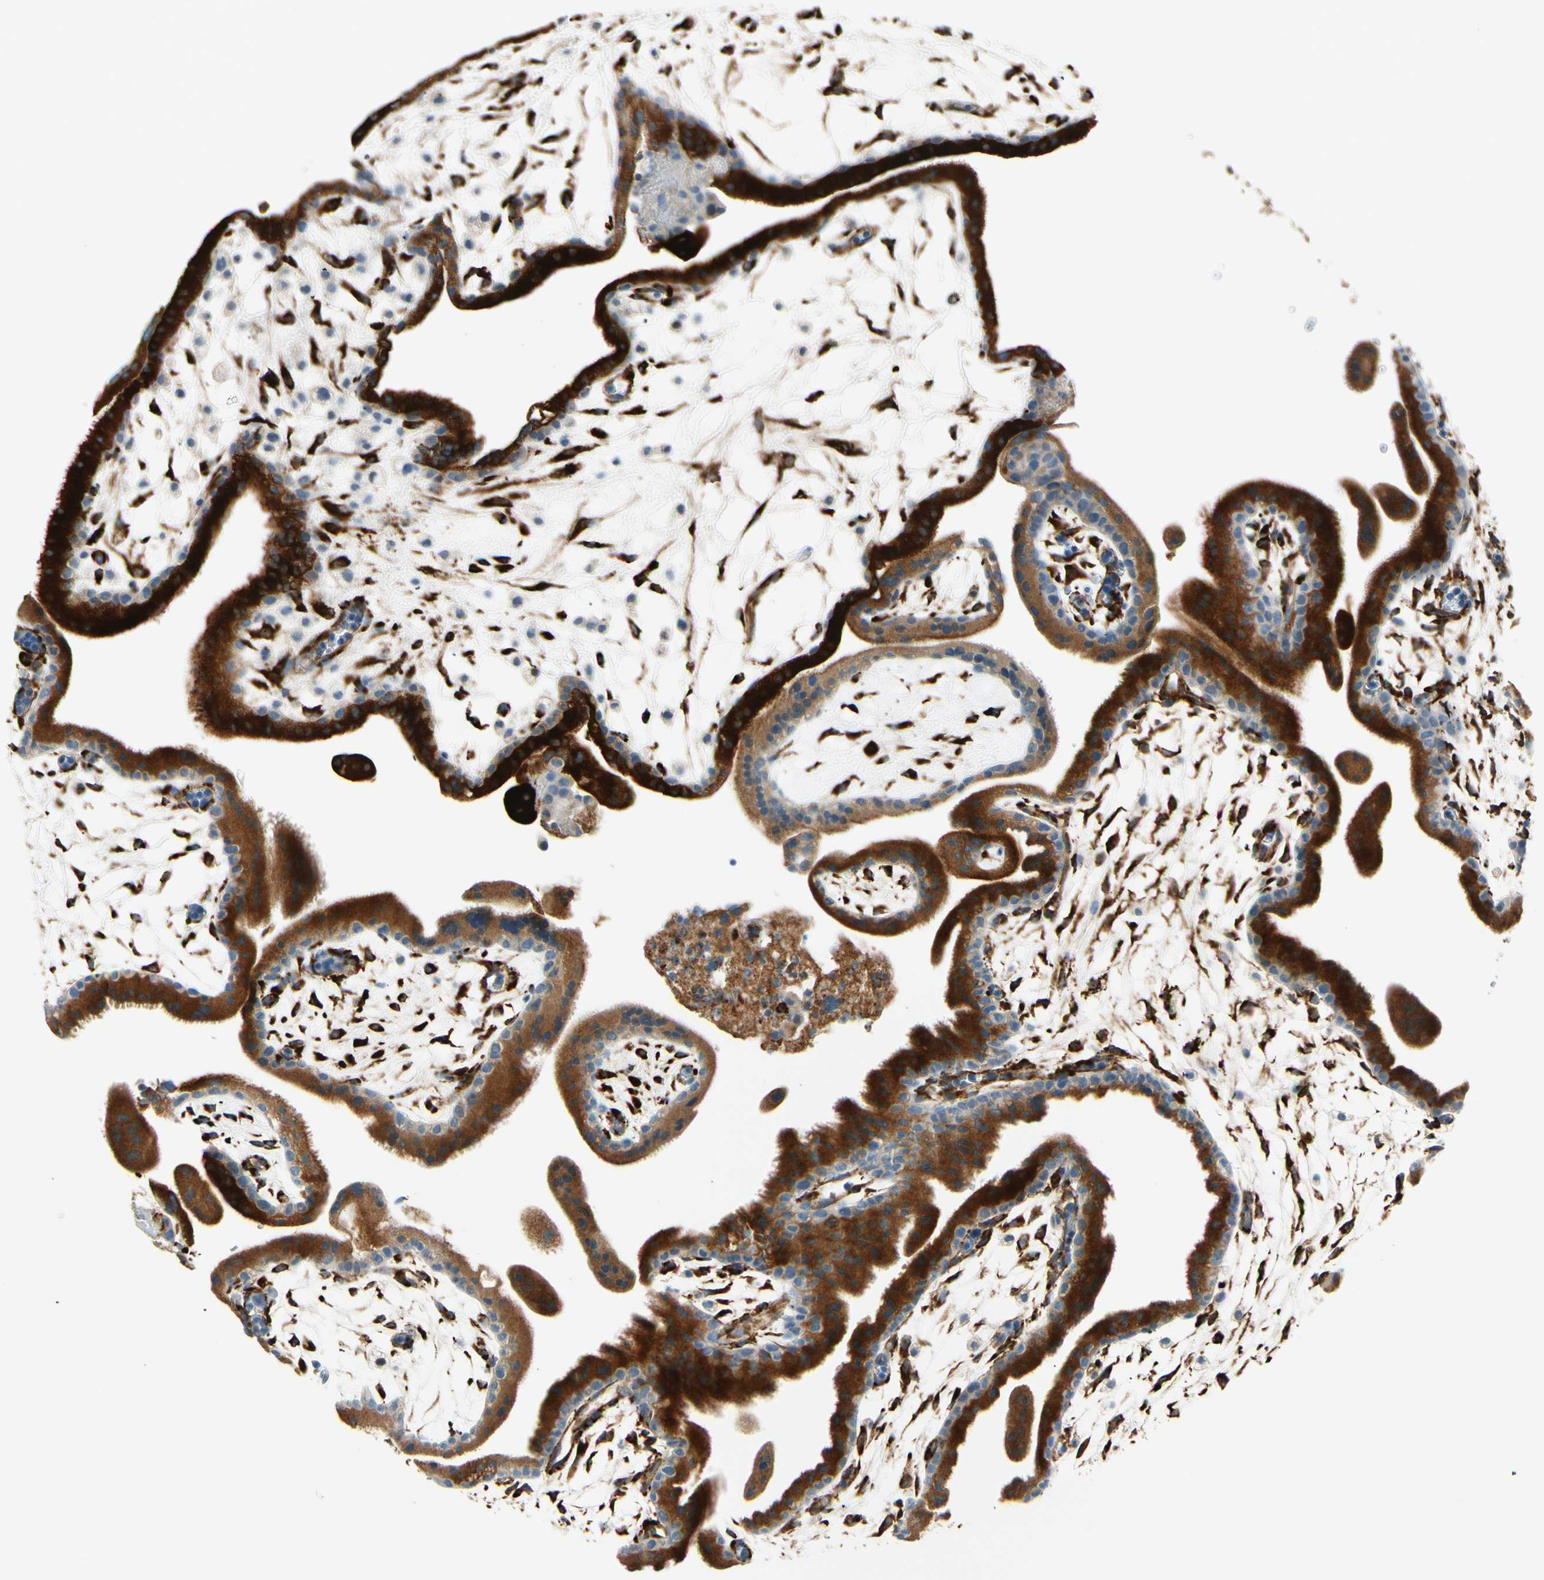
{"staining": {"intensity": "strong", "quantity": ">75%", "location": "cytoplasmic/membranous"}, "tissue": "placenta", "cell_type": "Trophoblastic cells", "image_type": "normal", "snomed": [{"axis": "morphology", "description": "Normal tissue, NOS"}, {"axis": "topography", "description": "Placenta"}], "caption": "The image demonstrates immunohistochemical staining of benign placenta. There is strong cytoplasmic/membranous expression is present in approximately >75% of trophoblastic cells.", "gene": "FKBP7", "patient": {"sex": "female", "age": 19}}